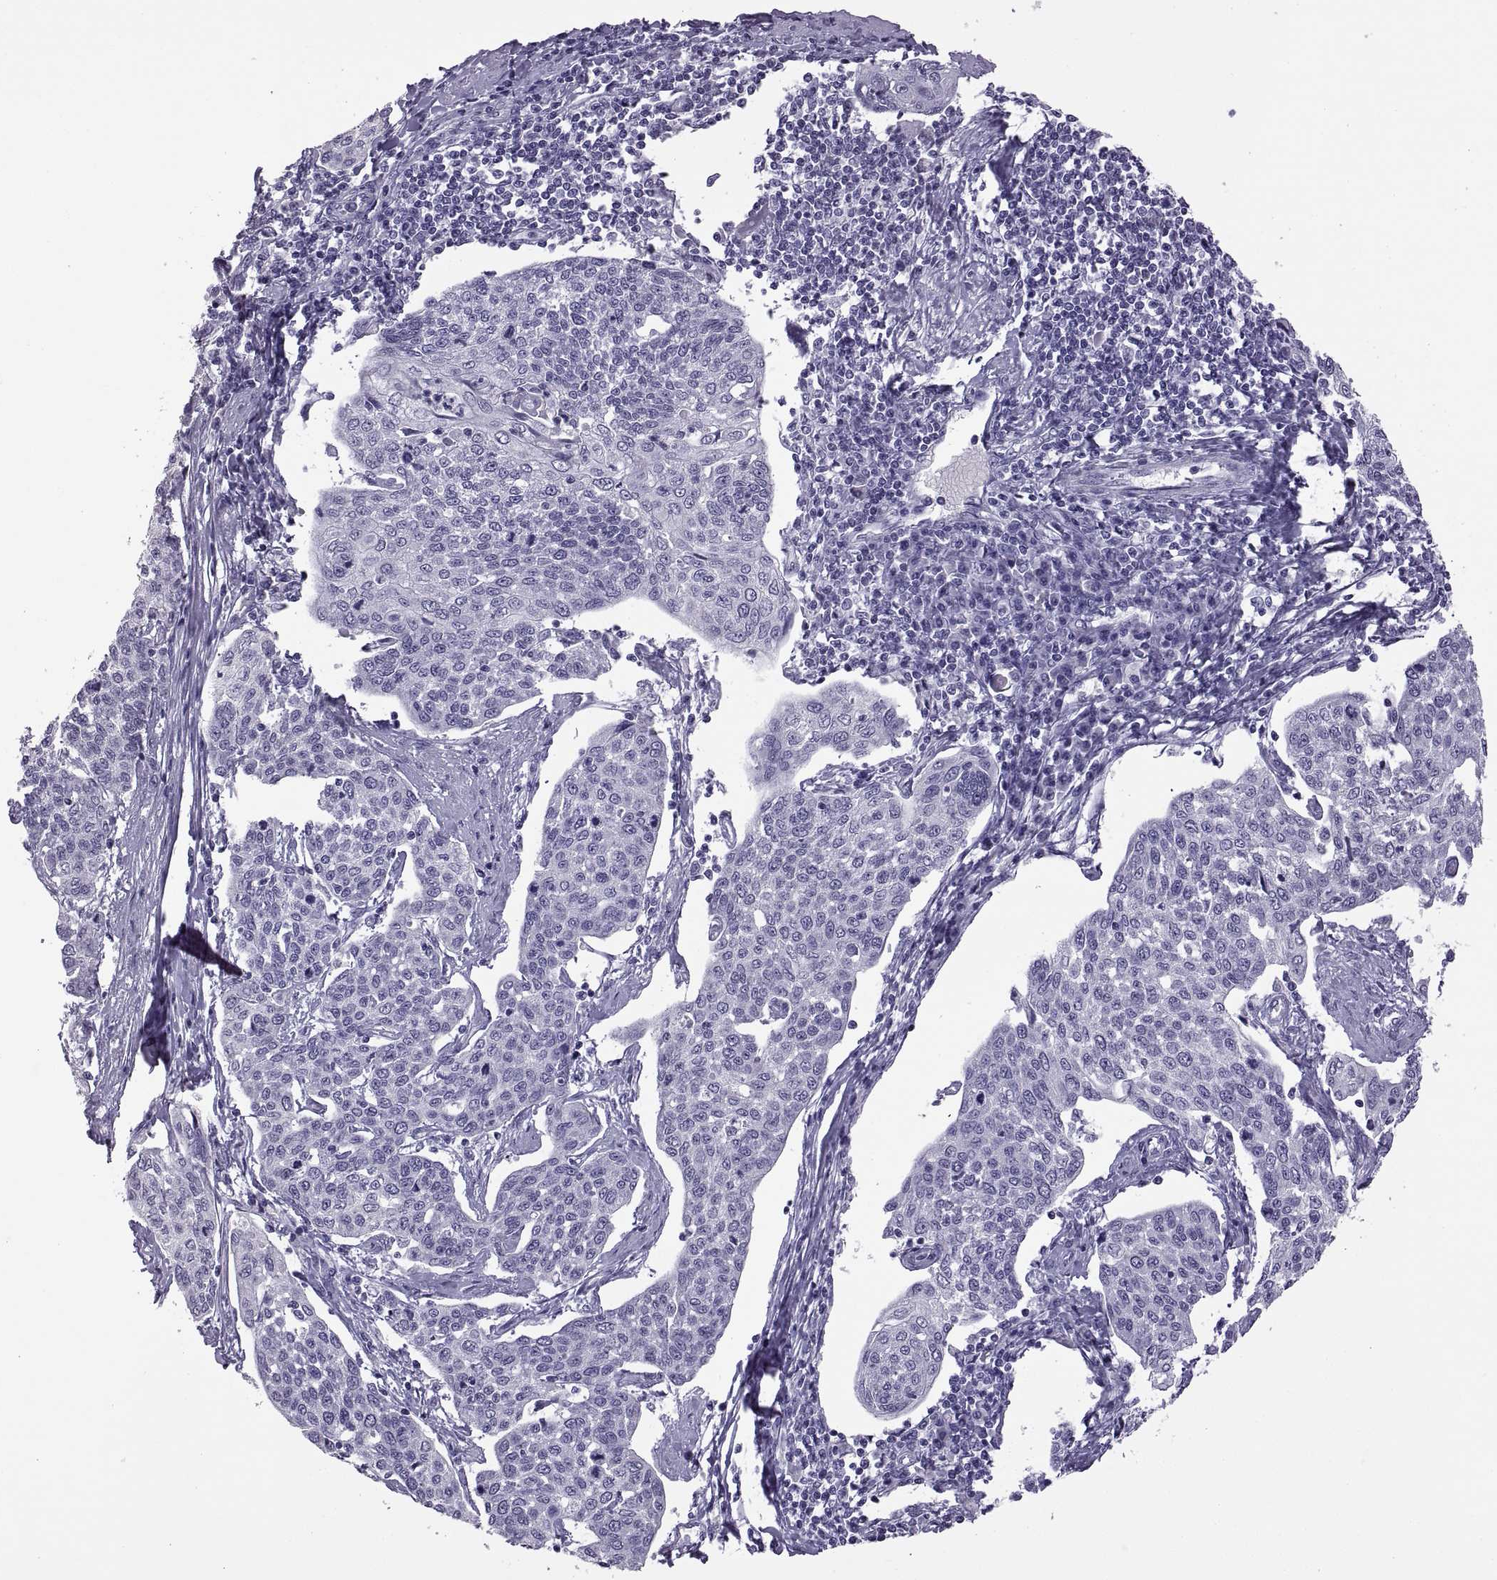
{"staining": {"intensity": "negative", "quantity": "none", "location": "none"}, "tissue": "cervical cancer", "cell_type": "Tumor cells", "image_type": "cancer", "snomed": [{"axis": "morphology", "description": "Squamous cell carcinoma, NOS"}, {"axis": "topography", "description": "Cervix"}], "caption": "This is an IHC photomicrograph of human cervical cancer. There is no expression in tumor cells.", "gene": "RDM1", "patient": {"sex": "female", "age": 34}}